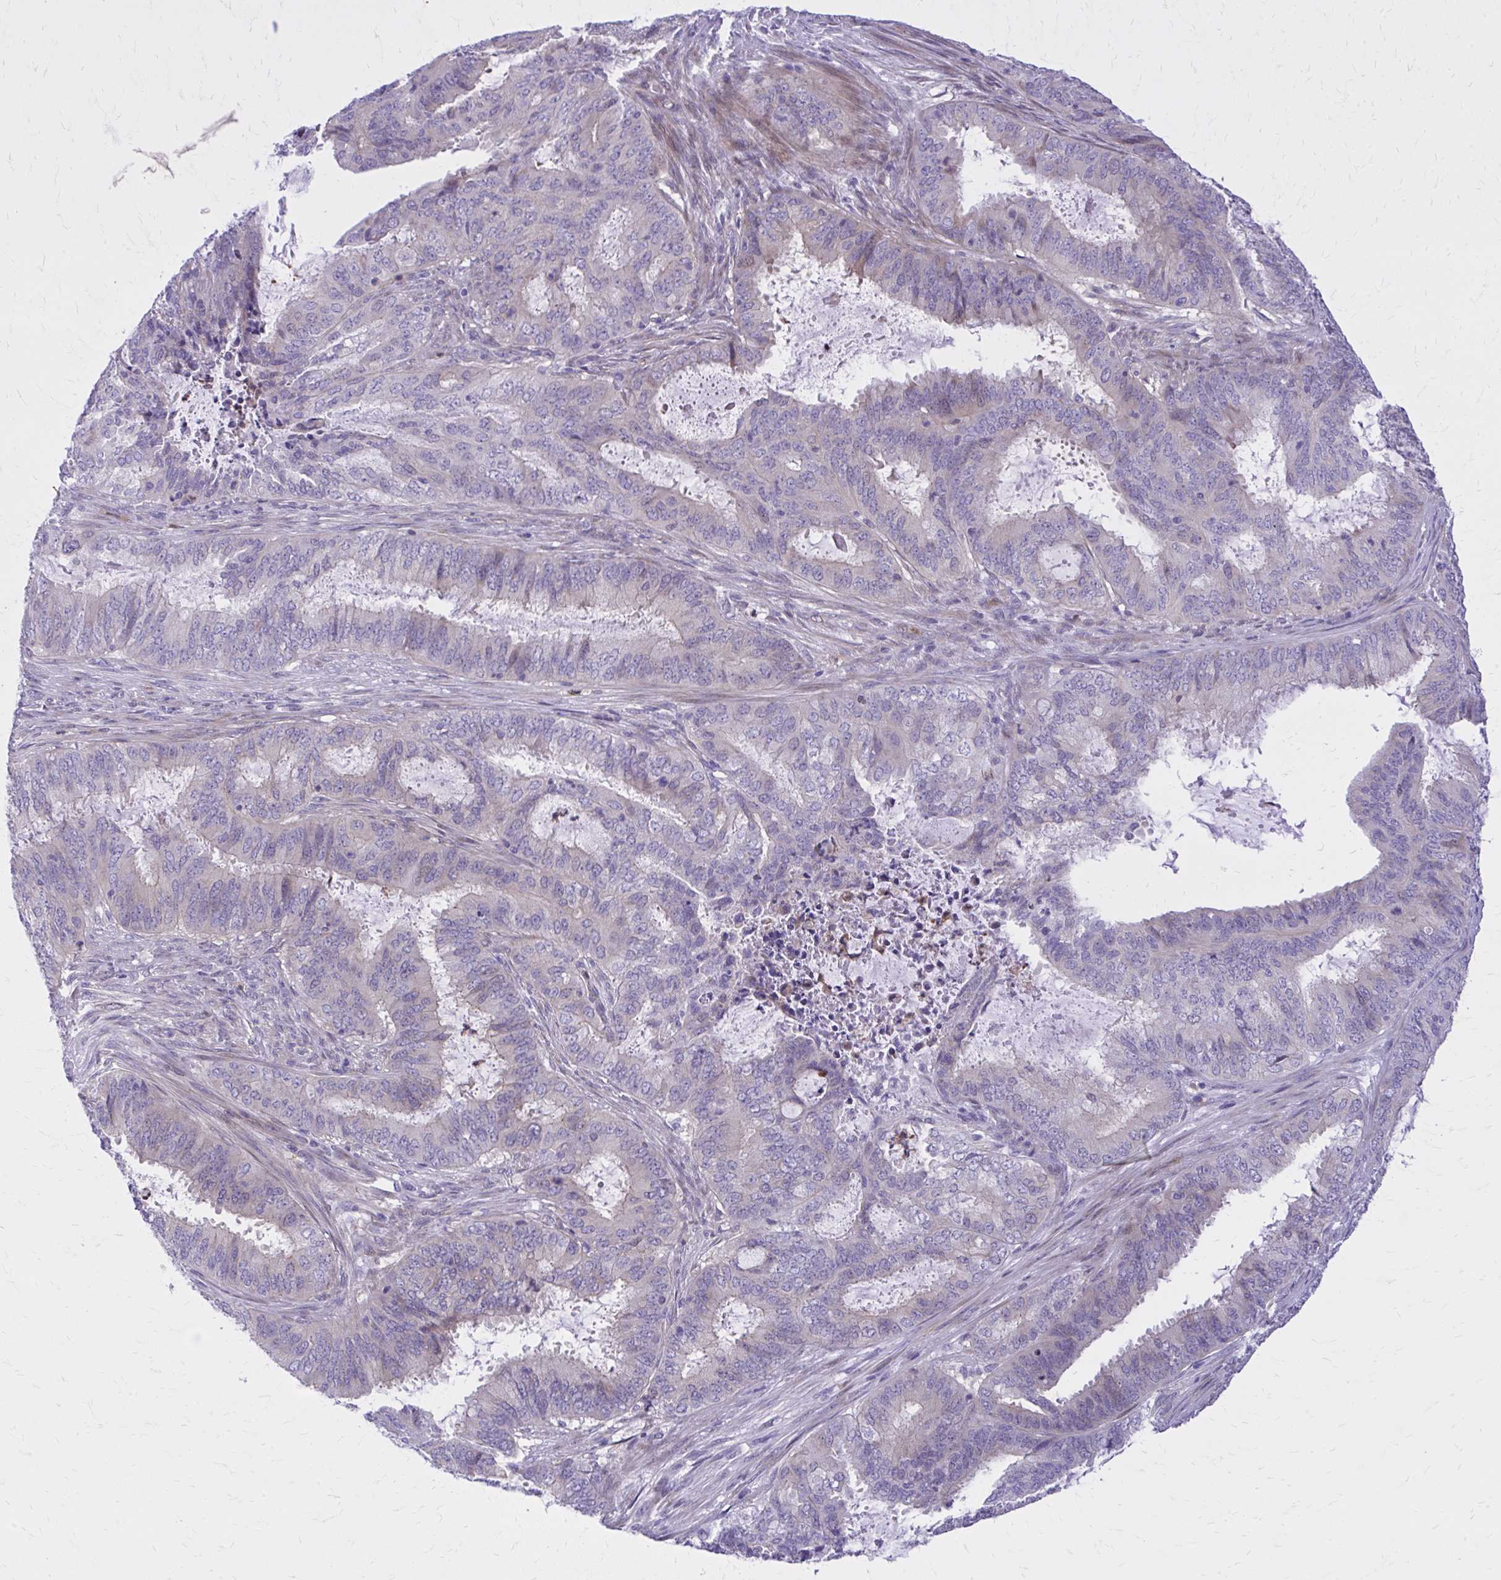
{"staining": {"intensity": "negative", "quantity": "none", "location": "none"}, "tissue": "endometrial cancer", "cell_type": "Tumor cells", "image_type": "cancer", "snomed": [{"axis": "morphology", "description": "Adenocarcinoma, NOS"}, {"axis": "topography", "description": "Endometrium"}], "caption": "An immunohistochemistry image of endometrial adenocarcinoma is shown. There is no staining in tumor cells of endometrial adenocarcinoma.", "gene": "ADAMTSL1", "patient": {"sex": "female", "age": 51}}